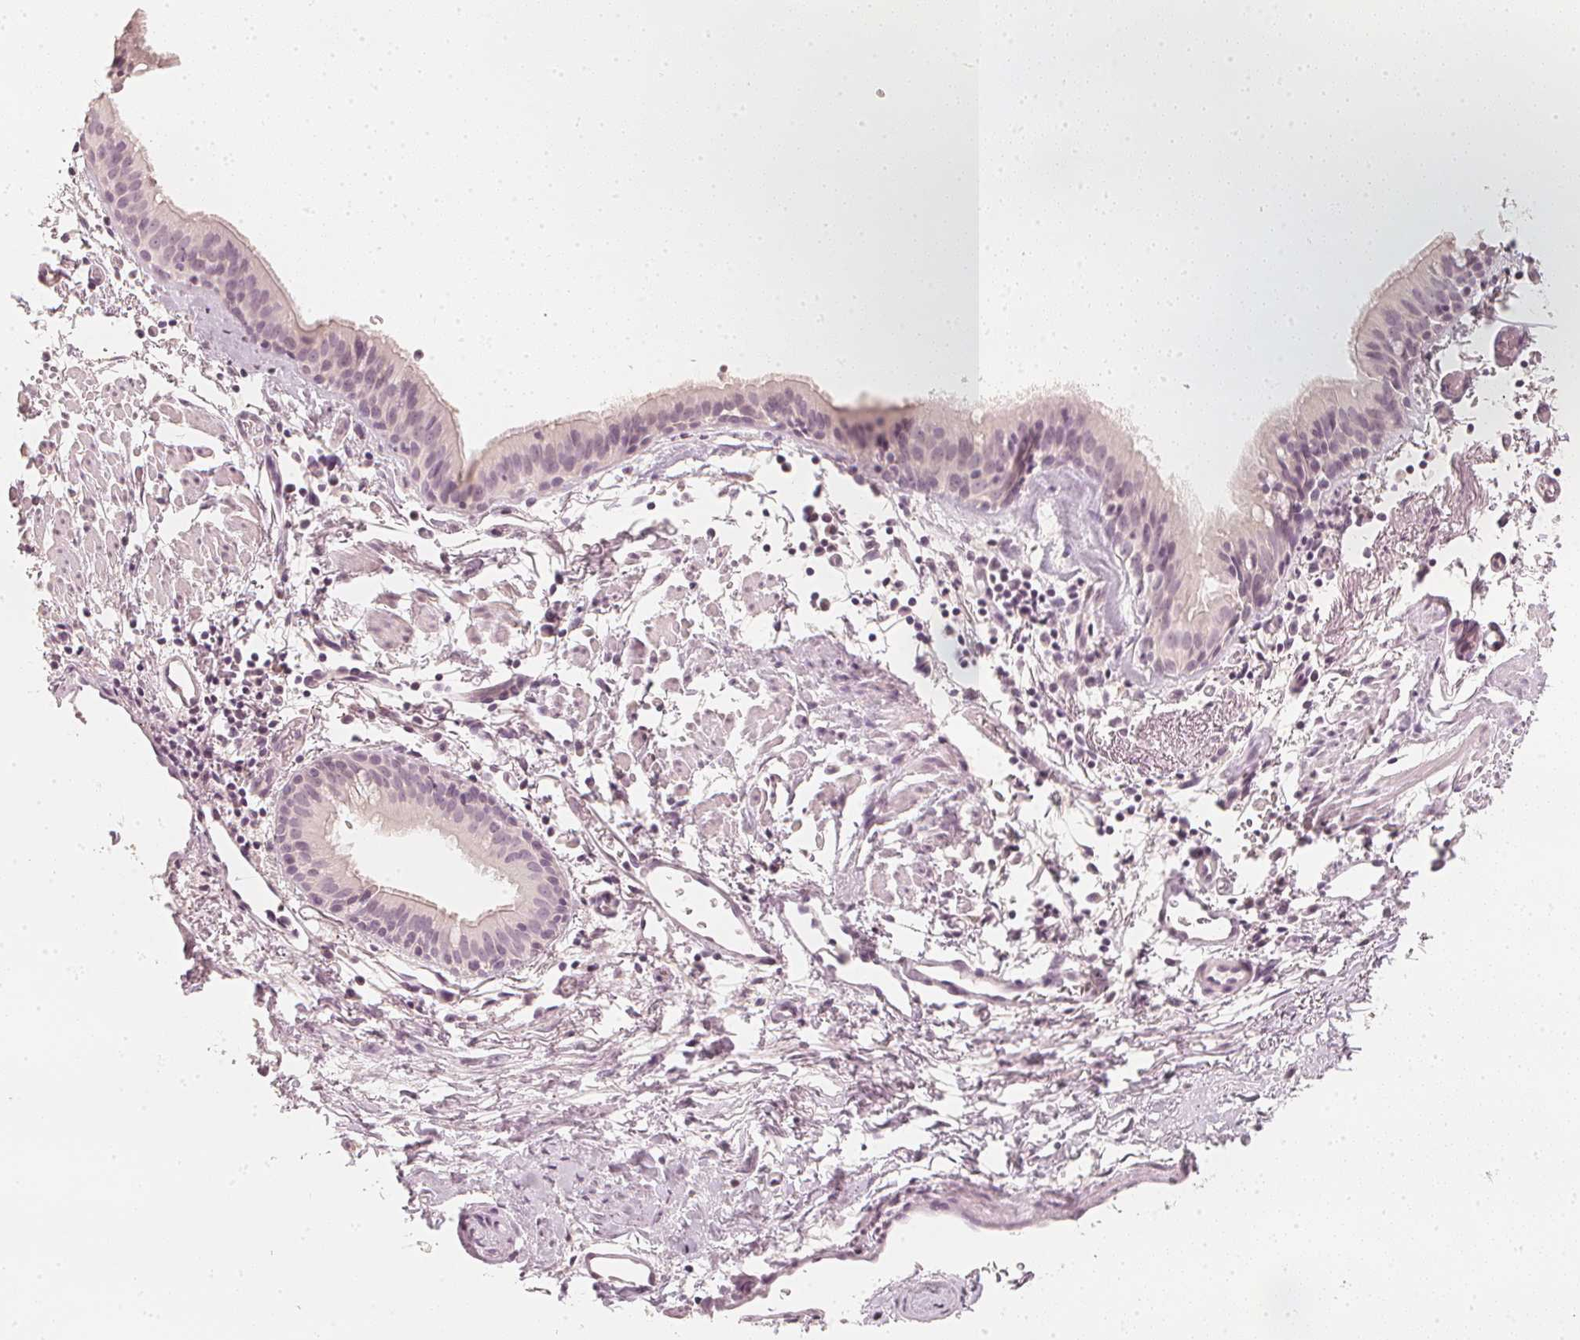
{"staining": {"intensity": "weak", "quantity": "25%-75%", "location": "cytoplasmic/membranous"}, "tissue": "bronchus", "cell_type": "Respiratory epithelial cells", "image_type": "normal", "snomed": [{"axis": "morphology", "description": "Normal tissue, NOS"}, {"axis": "morphology", "description": "Adenocarcinoma, NOS"}, {"axis": "topography", "description": "Bronchus"}], "caption": "Immunohistochemistry of unremarkable bronchus reveals low levels of weak cytoplasmic/membranous staining in approximately 25%-75% of respiratory epithelial cells.", "gene": "CALB1", "patient": {"sex": "male", "age": 68}}